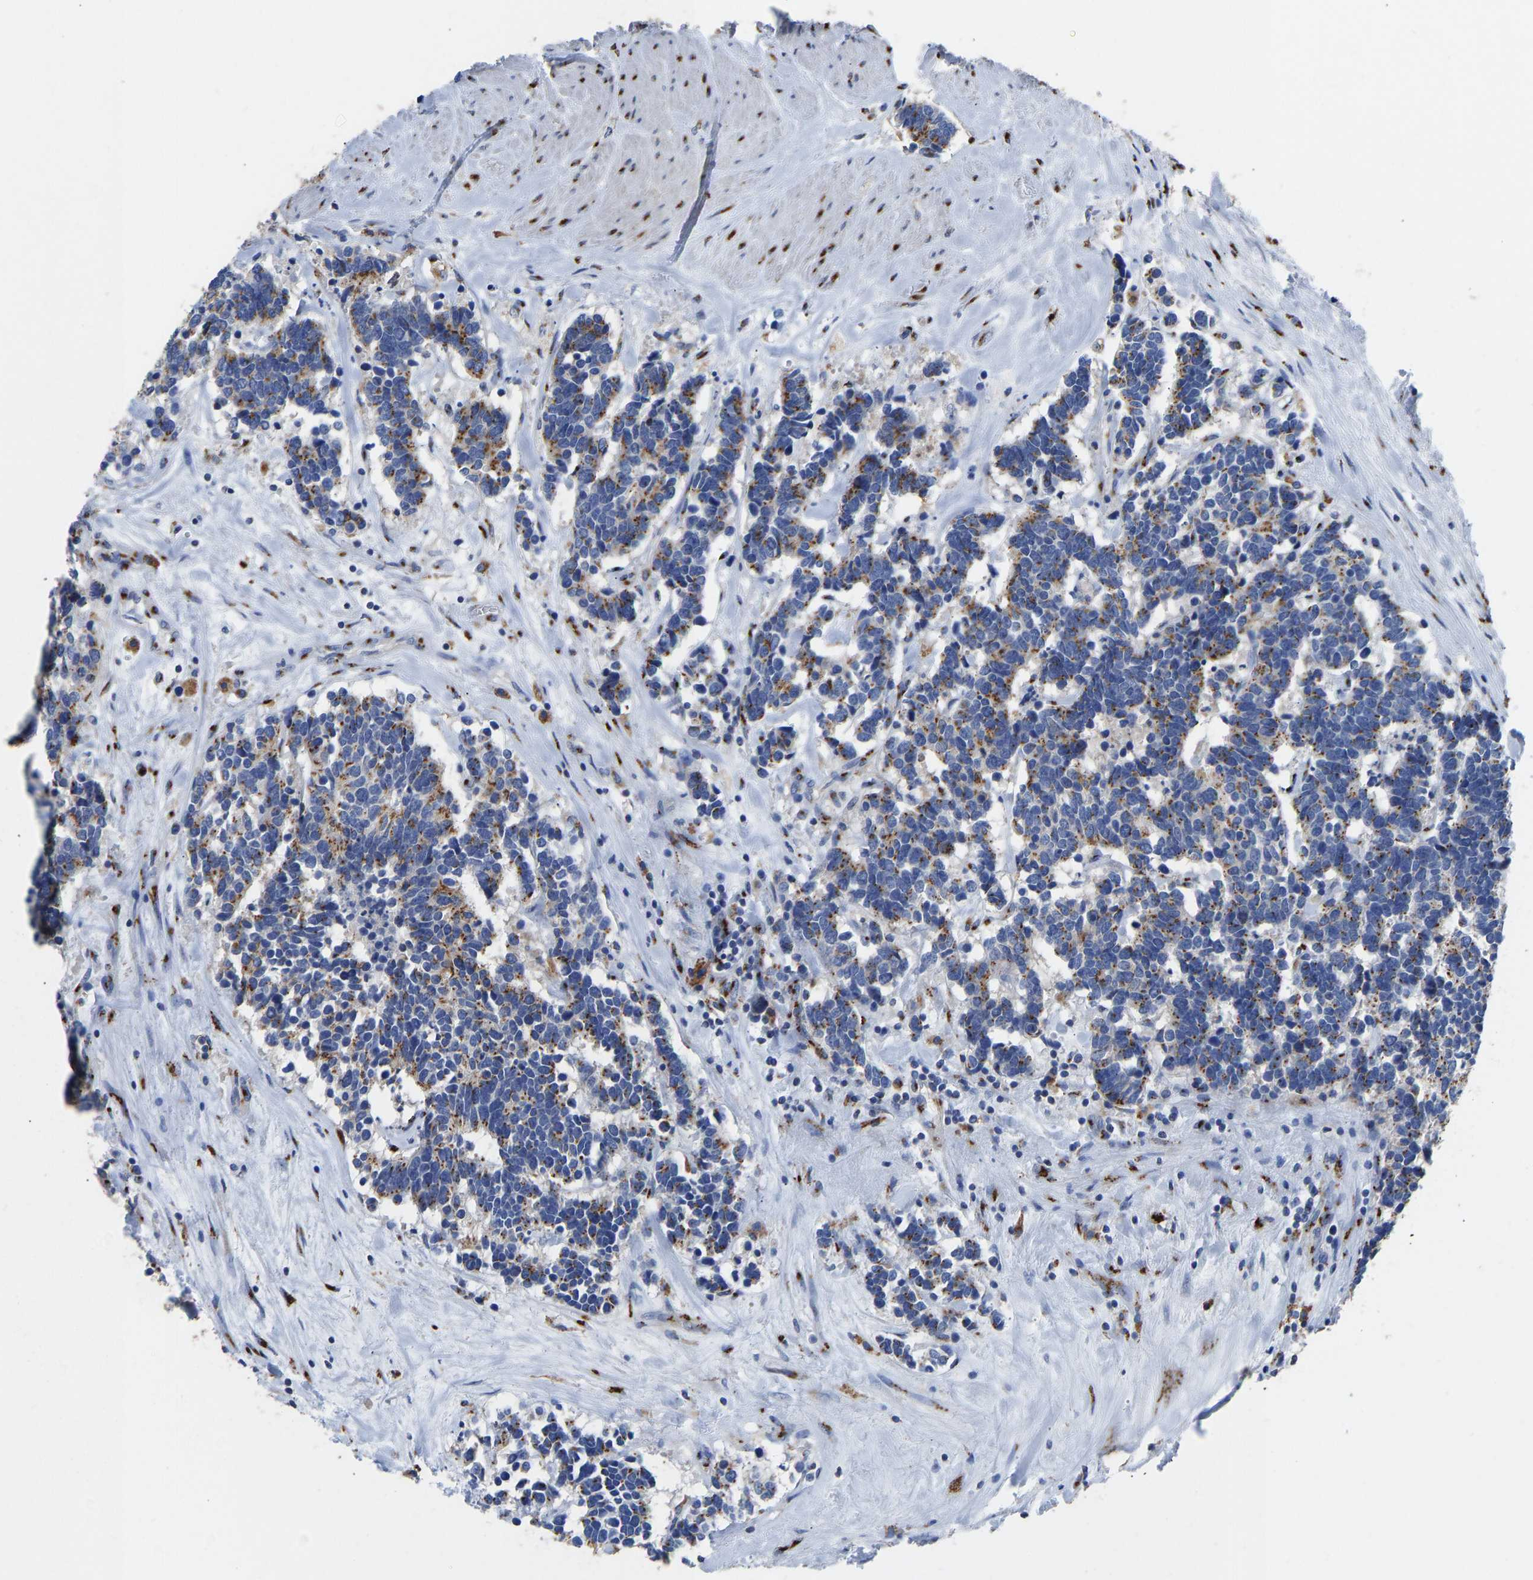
{"staining": {"intensity": "moderate", "quantity": ">75%", "location": "cytoplasmic/membranous"}, "tissue": "carcinoid", "cell_type": "Tumor cells", "image_type": "cancer", "snomed": [{"axis": "morphology", "description": "Carcinoma, NOS"}, {"axis": "morphology", "description": "Carcinoid, malignant, NOS"}, {"axis": "topography", "description": "Urinary bladder"}], "caption": "Immunohistochemistry image of neoplastic tissue: carcinoid stained using immunohistochemistry exhibits medium levels of moderate protein expression localized specifically in the cytoplasmic/membranous of tumor cells, appearing as a cytoplasmic/membranous brown color.", "gene": "TMEM87A", "patient": {"sex": "male", "age": 57}}